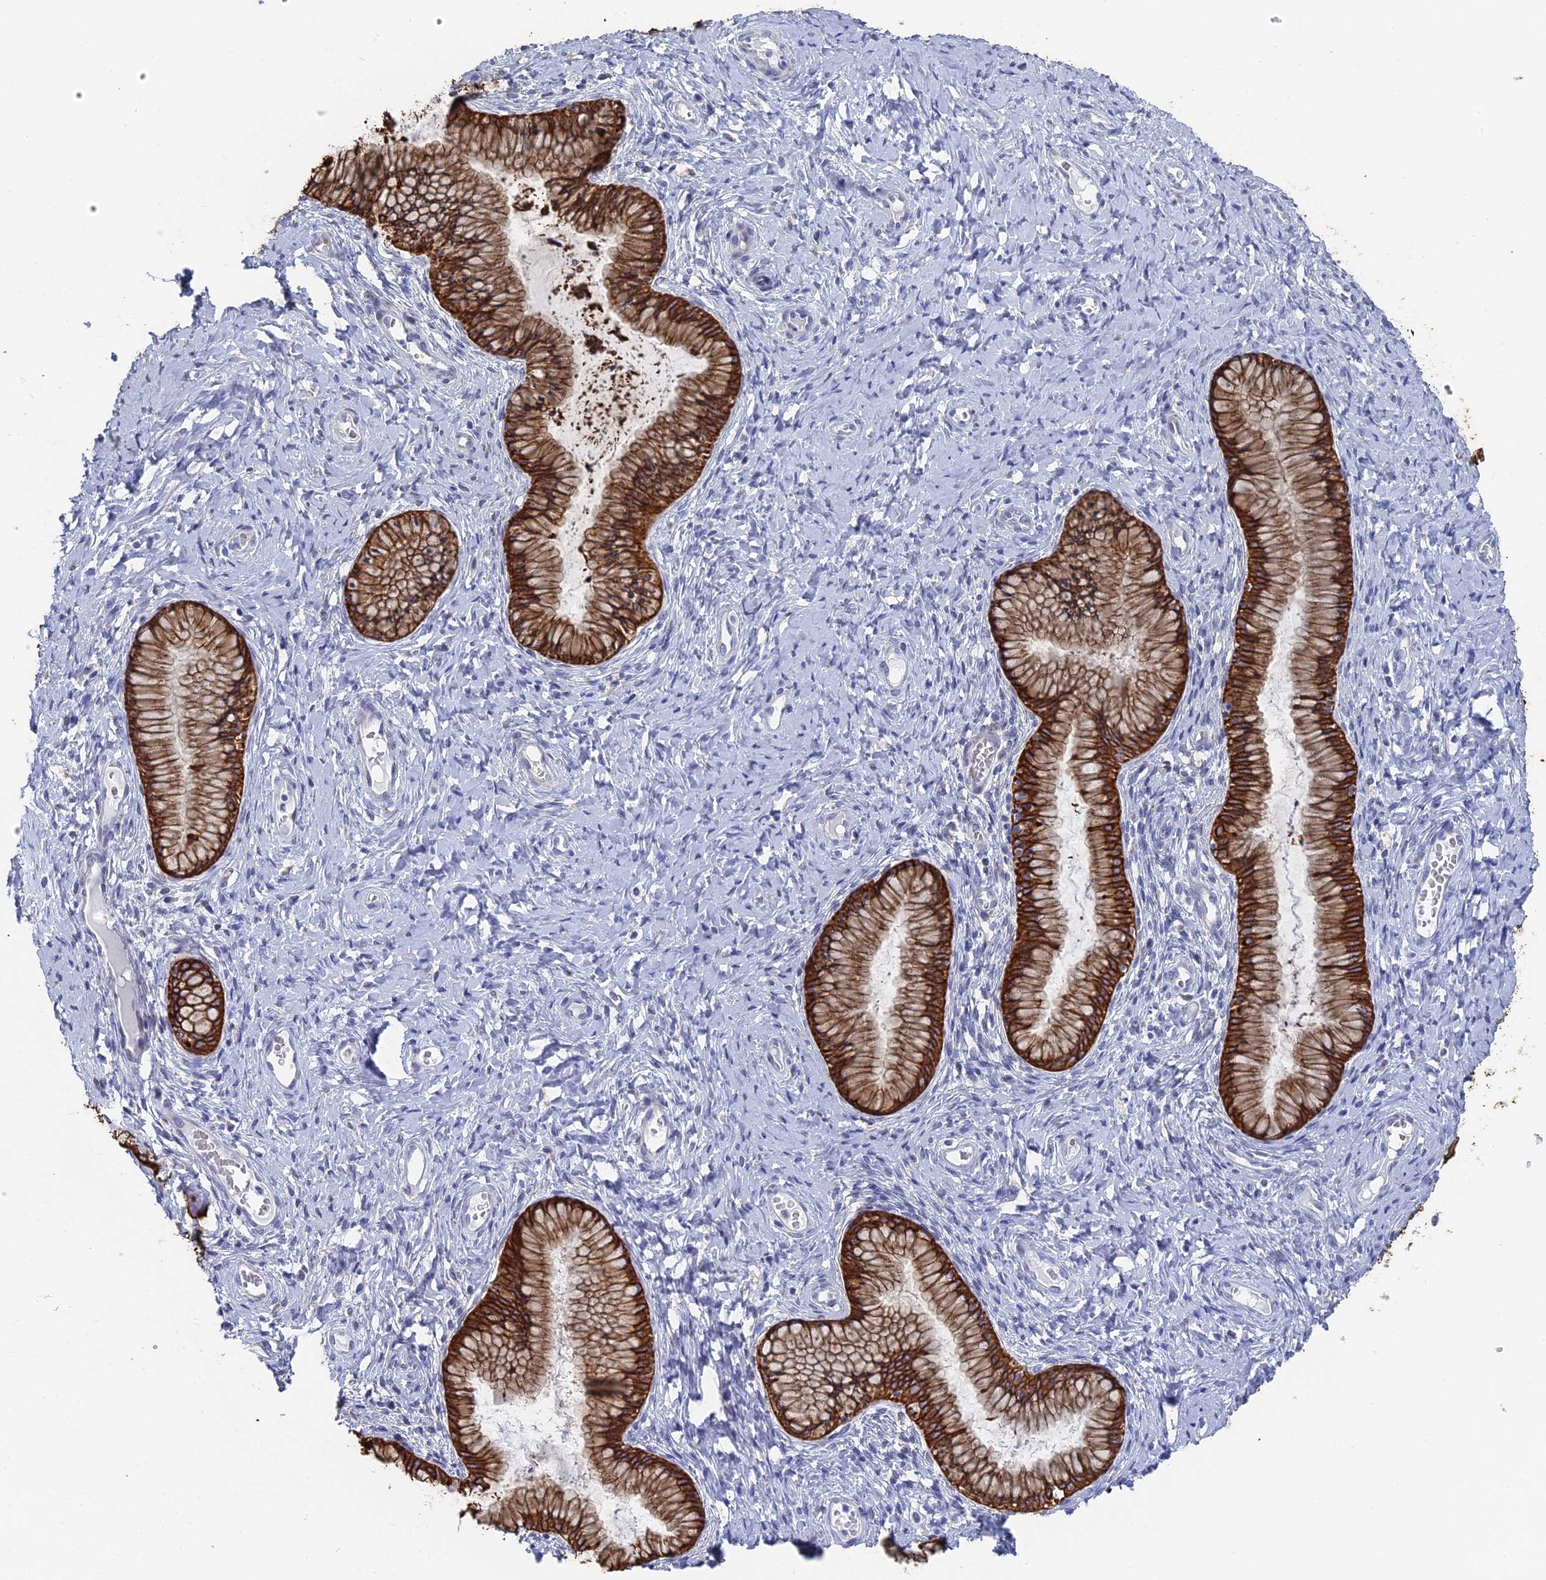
{"staining": {"intensity": "strong", "quantity": ">75%", "location": "cytoplasmic/membranous"}, "tissue": "cervix", "cell_type": "Glandular cells", "image_type": "normal", "snomed": [{"axis": "morphology", "description": "Normal tissue, NOS"}, {"axis": "topography", "description": "Cervix"}], "caption": "Immunohistochemistry (IHC) (DAB (3,3'-diaminobenzidine)) staining of normal cervix displays strong cytoplasmic/membranous protein positivity in approximately >75% of glandular cells. Nuclei are stained in blue.", "gene": "SRFBP1", "patient": {"sex": "female", "age": 42}}